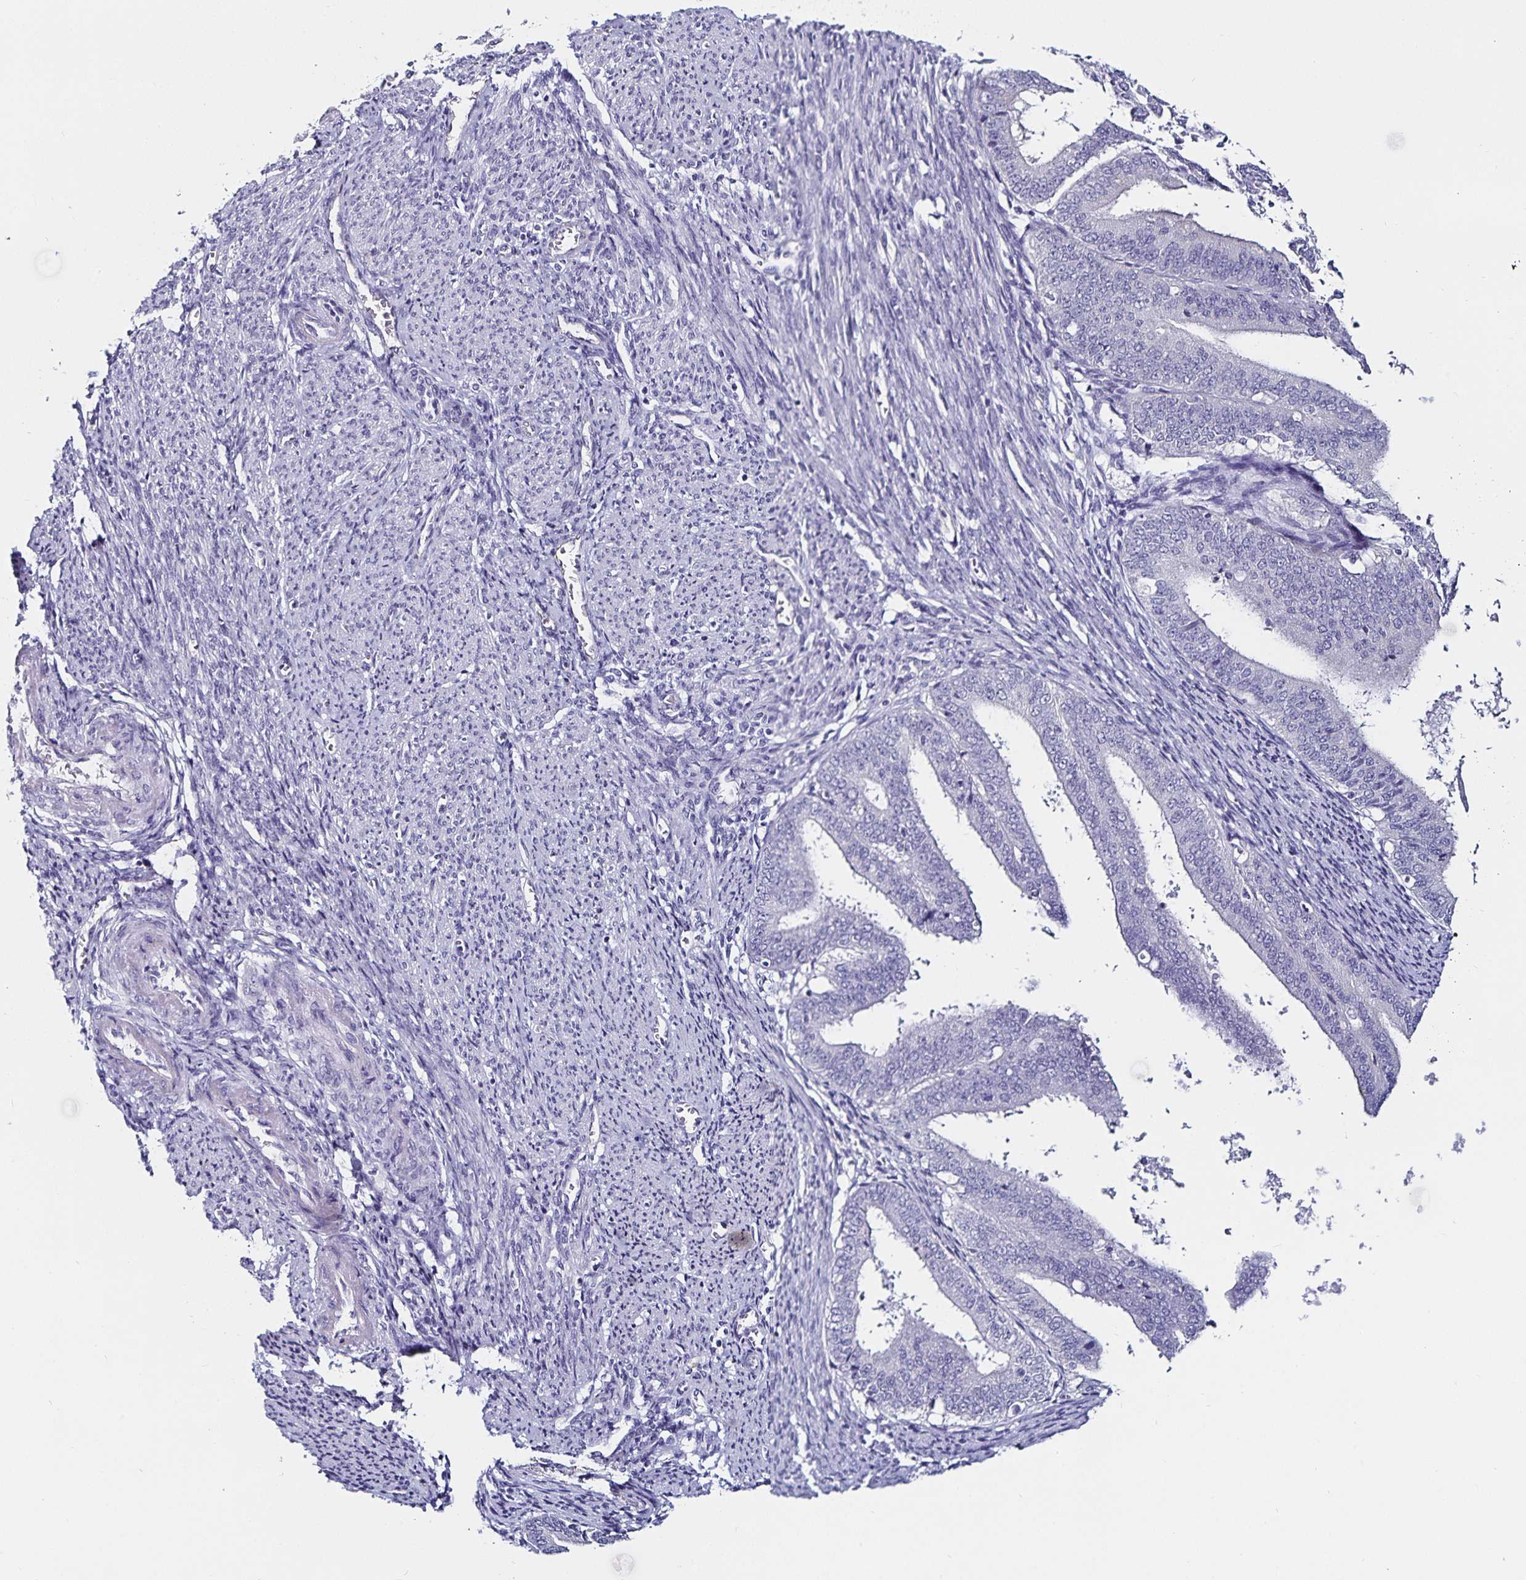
{"staining": {"intensity": "negative", "quantity": "none", "location": "none"}, "tissue": "endometrial cancer", "cell_type": "Tumor cells", "image_type": "cancer", "snomed": [{"axis": "morphology", "description": "Adenocarcinoma, NOS"}, {"axis": "topography", "description": "Endometrium"}], "caption": "There is no significant positivity in tumor cells of endometrial adenocarcinoma.", "gene": "TSPAN7", "patient": {"sex": "female", "age": 63}}